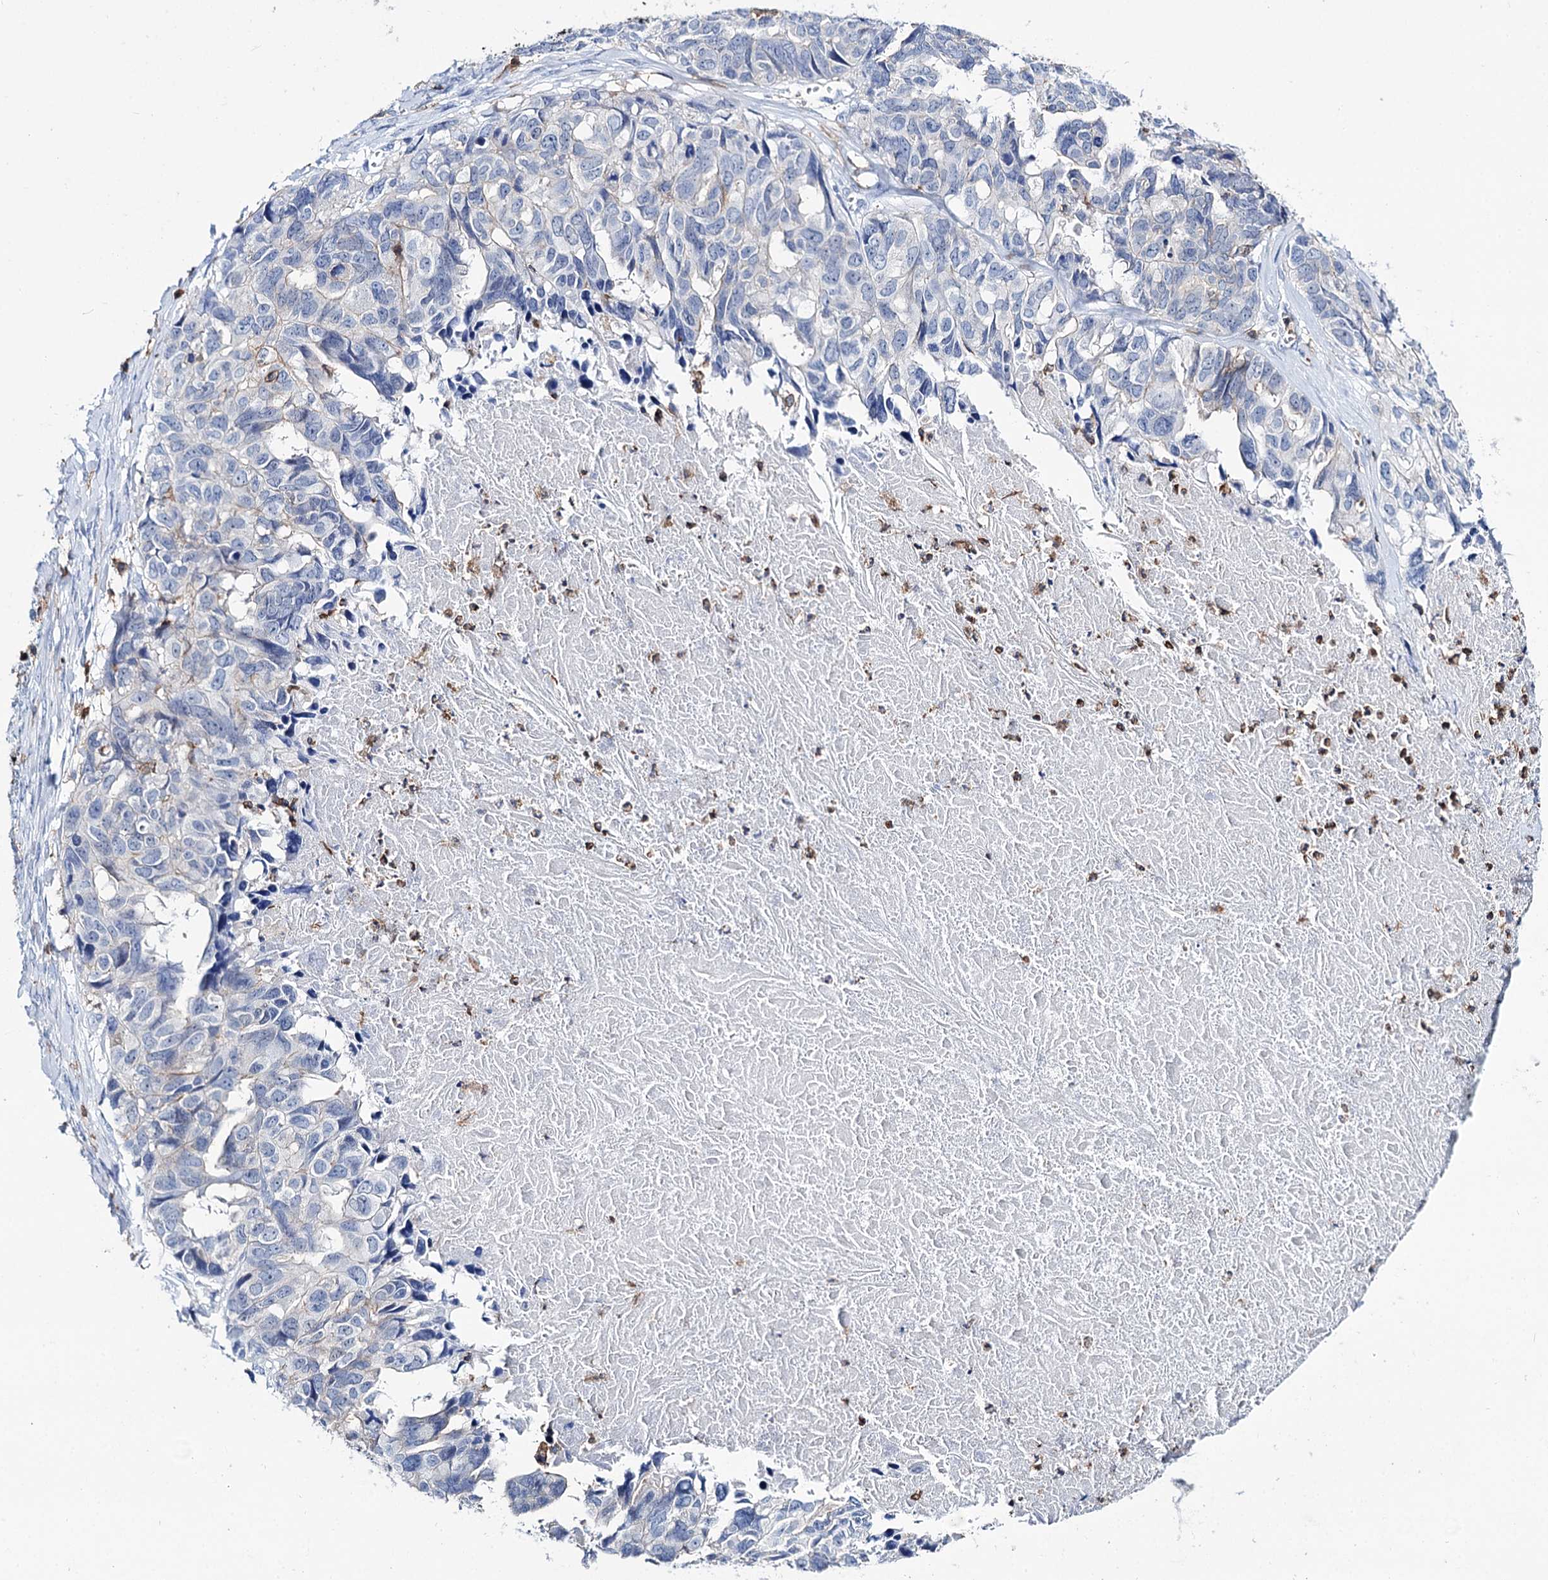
{"staining": {"intensity": "negative", "quantity": "none", "location": "none"}, "tissue": "ovarian cancer", "cell_type": "Tumor cells", "image_type": "cancer", "snomed": [{"axis": "morphology", "description": "Cystadenocarcinoma, serous, NOS"}, {"axis": "topography", "description": "Ovary"}], "caption": "This is an immunohistochemistry histopathology image of ovarian cancer. There is no expression in tumor cells.", "gene": "DEF6", "patient": {"sex": "female", "age": 79}}